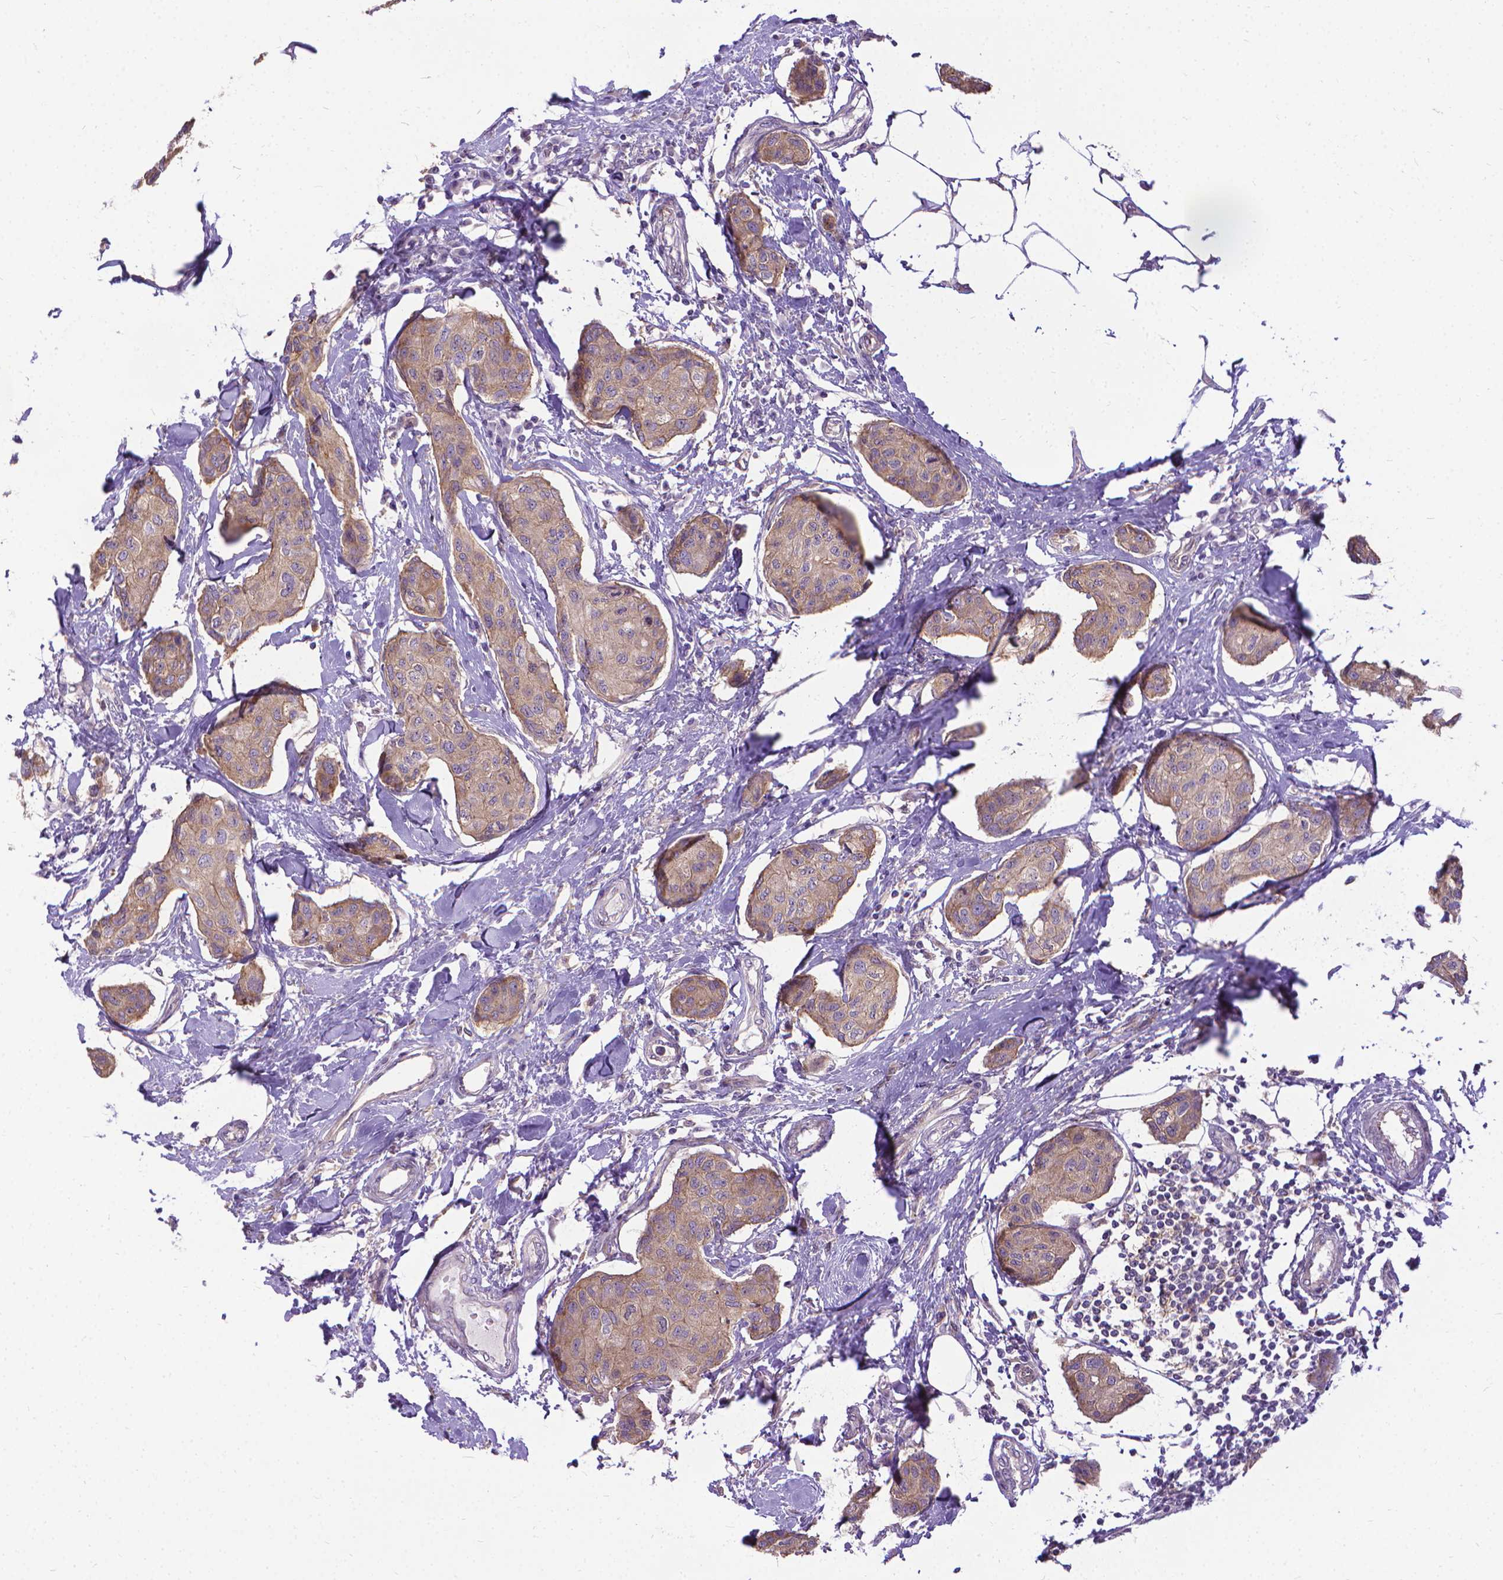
{"staining": {"intensity": "weak", "quantity": "25%-75%", "location": "cytoplasmic/membranous"}, "tissue": "breast cancer", "cell_type": "Tumor cells", "image_type": "cancer", "snomed": [{"axis": "morphology", "description": "Duct carcinoma"}, {"axis": "topography", "description": "Breast"}], "caption": "Protein staining of breast cancer (intraductal carcinoma) tissue displays weak cytoplasmic/membranous positivity in approximately 25%-75% of tumor cells.", "gene": "CFAP299", "patient": {"sex": "female", "age": 80}}